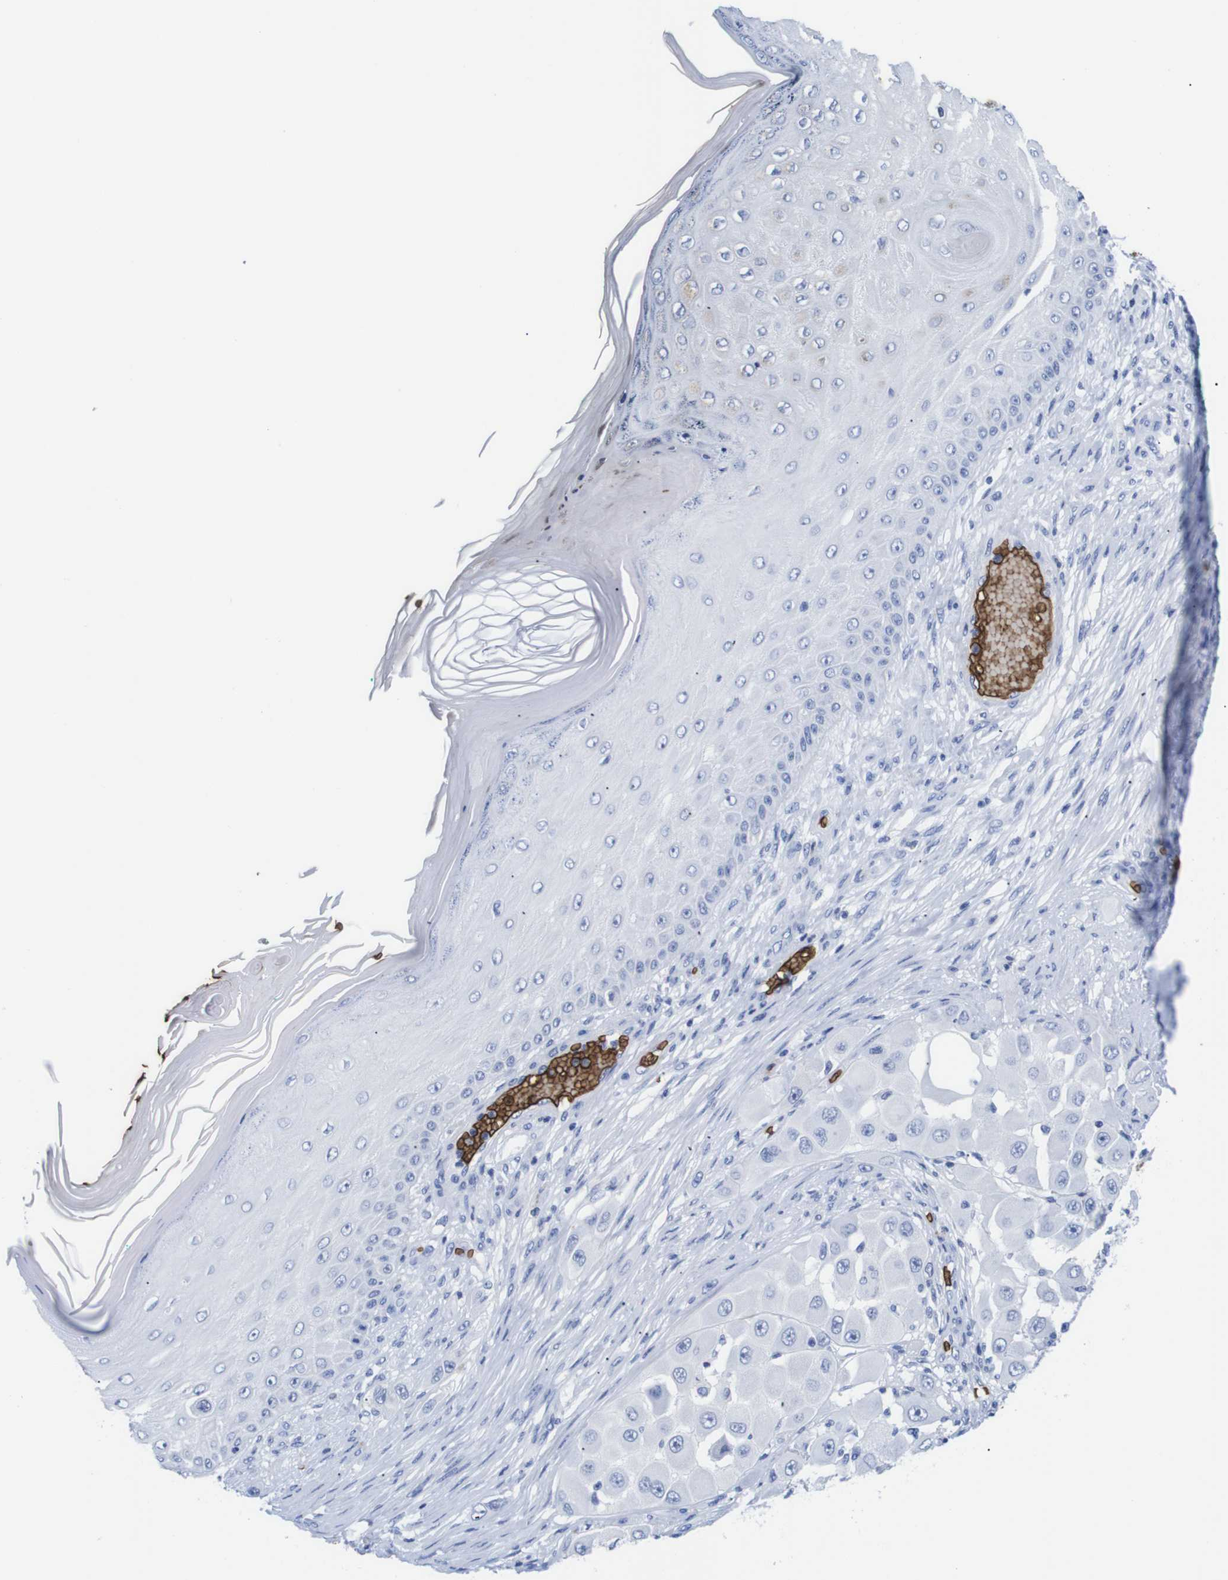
{"staining": {"intensity": "negative", "quantity": "none", "location": "none"}, "tissue": "melanoma", "cell_type": "Tumor cells", "image_type": "cancer", "snomed": [{"axis": "morphology", "description": "Malignant melanoma, NOS"}, {"axis": "topography", "description": "Skin"}], "caption": "IHC photomicrograph of malignant melanoma stained for a protein (brown), which demonstrates no positivity in tumor cells.", "gene": "S1PR2", "patient": {"sex": "female", "age": 81}}